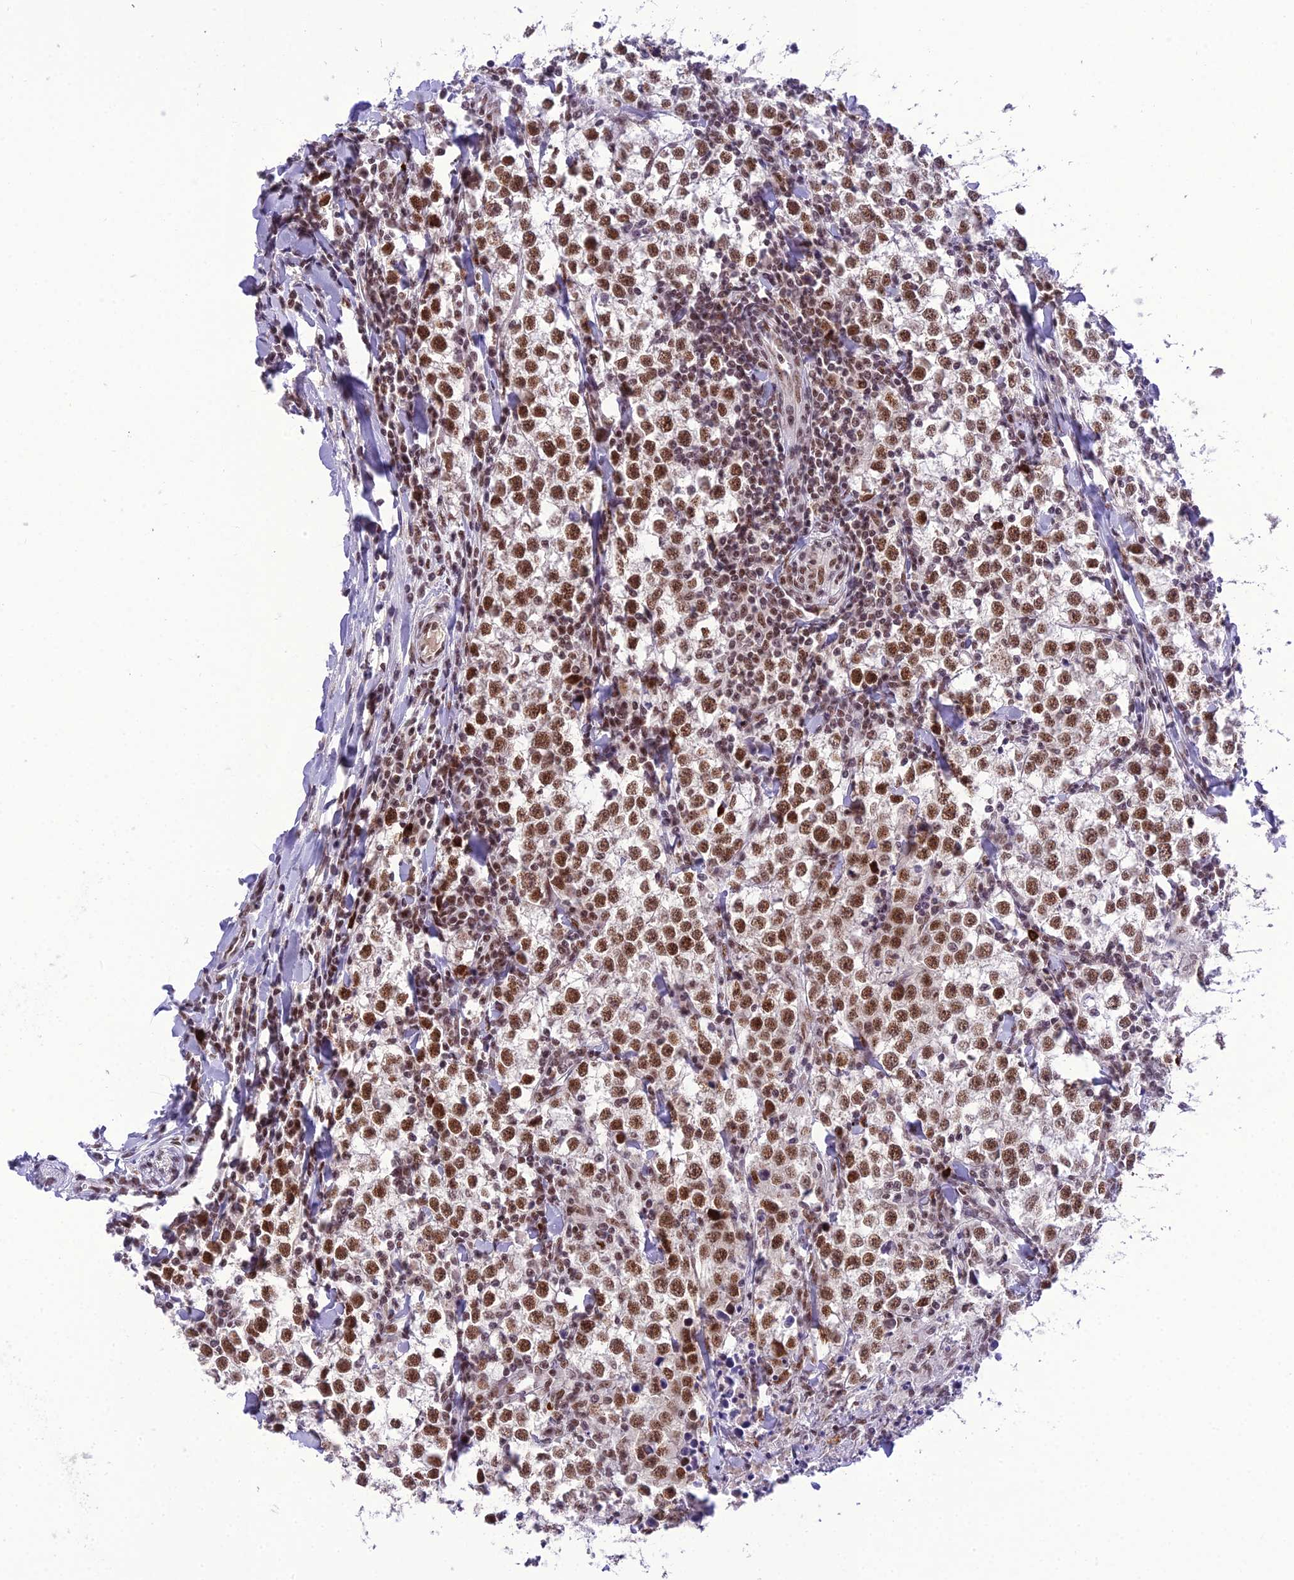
{"staining": {"intensity": "moderate", "quantity": ">75%", "location": "nuclear"}, "tissue": "testis cancer", "cell_type": "Tumor cells", "image_type": "cancer", "snomed": [{"axis": "morphology", "description": "Seminoma, NOS"}, {"axis": "morphology", "description": "Carcinoma, Embryonal, NOS"}, {"axis": "topography", "description": "Testis"}], "caption": "High-magnification brightfield microscopy of testis cancer (embryonal carcinoma) stained with DAB (3,3'-diaminobenzidine) (brown) and counterstained with hematoxylin (blue). tumor cells exhibit moderate nuclear staining is identified in approximately>75% of cells.", "gene": "SH3RF3", "patient": {"sex": "male", "age": 36}}